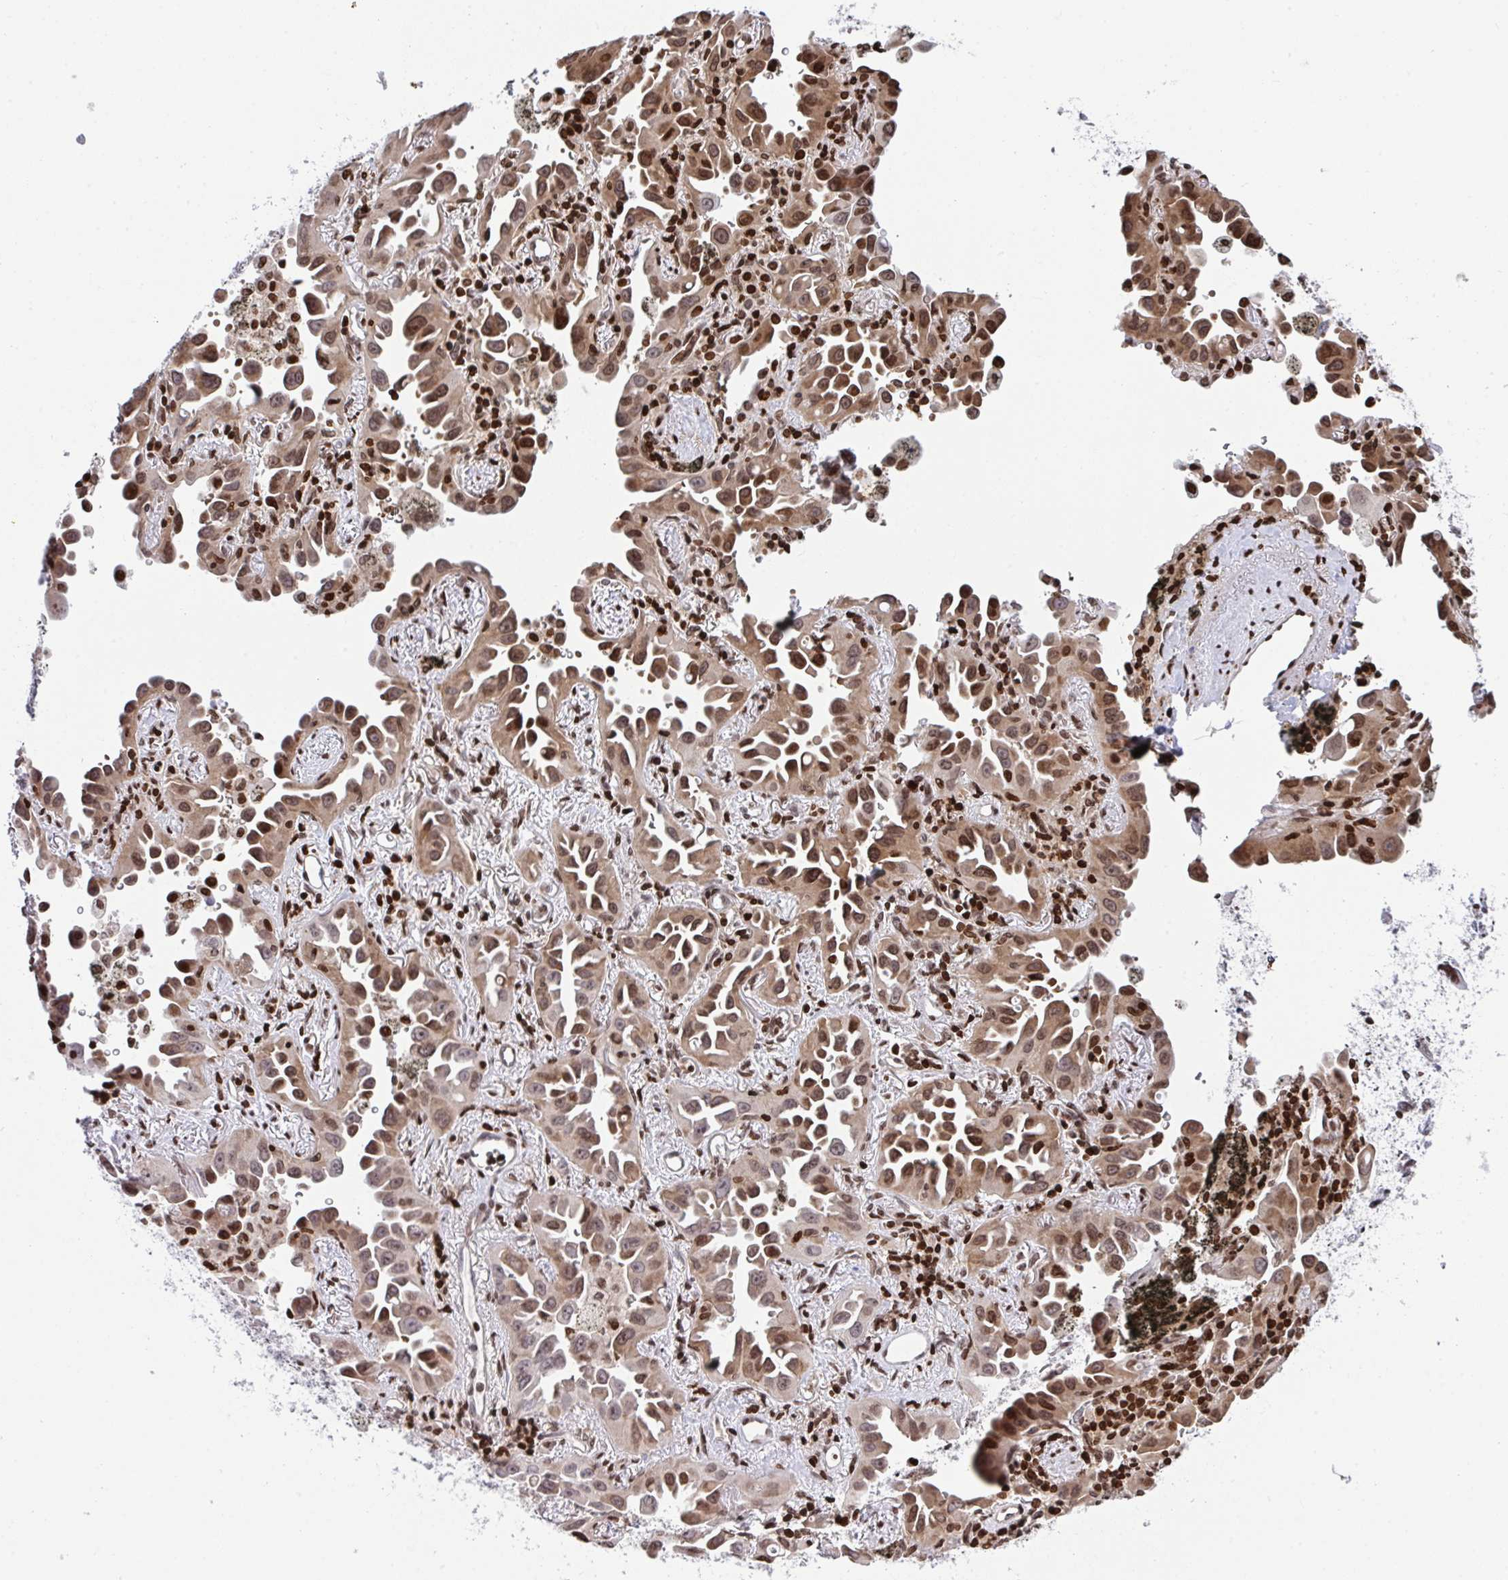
{"staining": {"intensity": "moderate", "quantity": ">75%", "location": "nuclear"}, "tissue": "lung cancer", "cell_type": "Tumor cells", "image_type": "cancer", "snomed": [{"axis": "morphology", "description": "Adenocarcinoma, NOS"}, {"axis": "topography", "description": "Lung"}], "caption": "IHC staining of lung cancer (adenocarcinoma), which exhibits medium levels of moderate nuclear positivity in approximately >75% of tumor cells indicating moderate nuclear protein positivity. The staining was performed using DAB (3,3'-diaminobenzidine) (brown) for protein detection and nuclei were counterstained in hematoxylin (blue).", "gene": "RAPGEF5", "patient": {"sex": "male", "age": 68}}